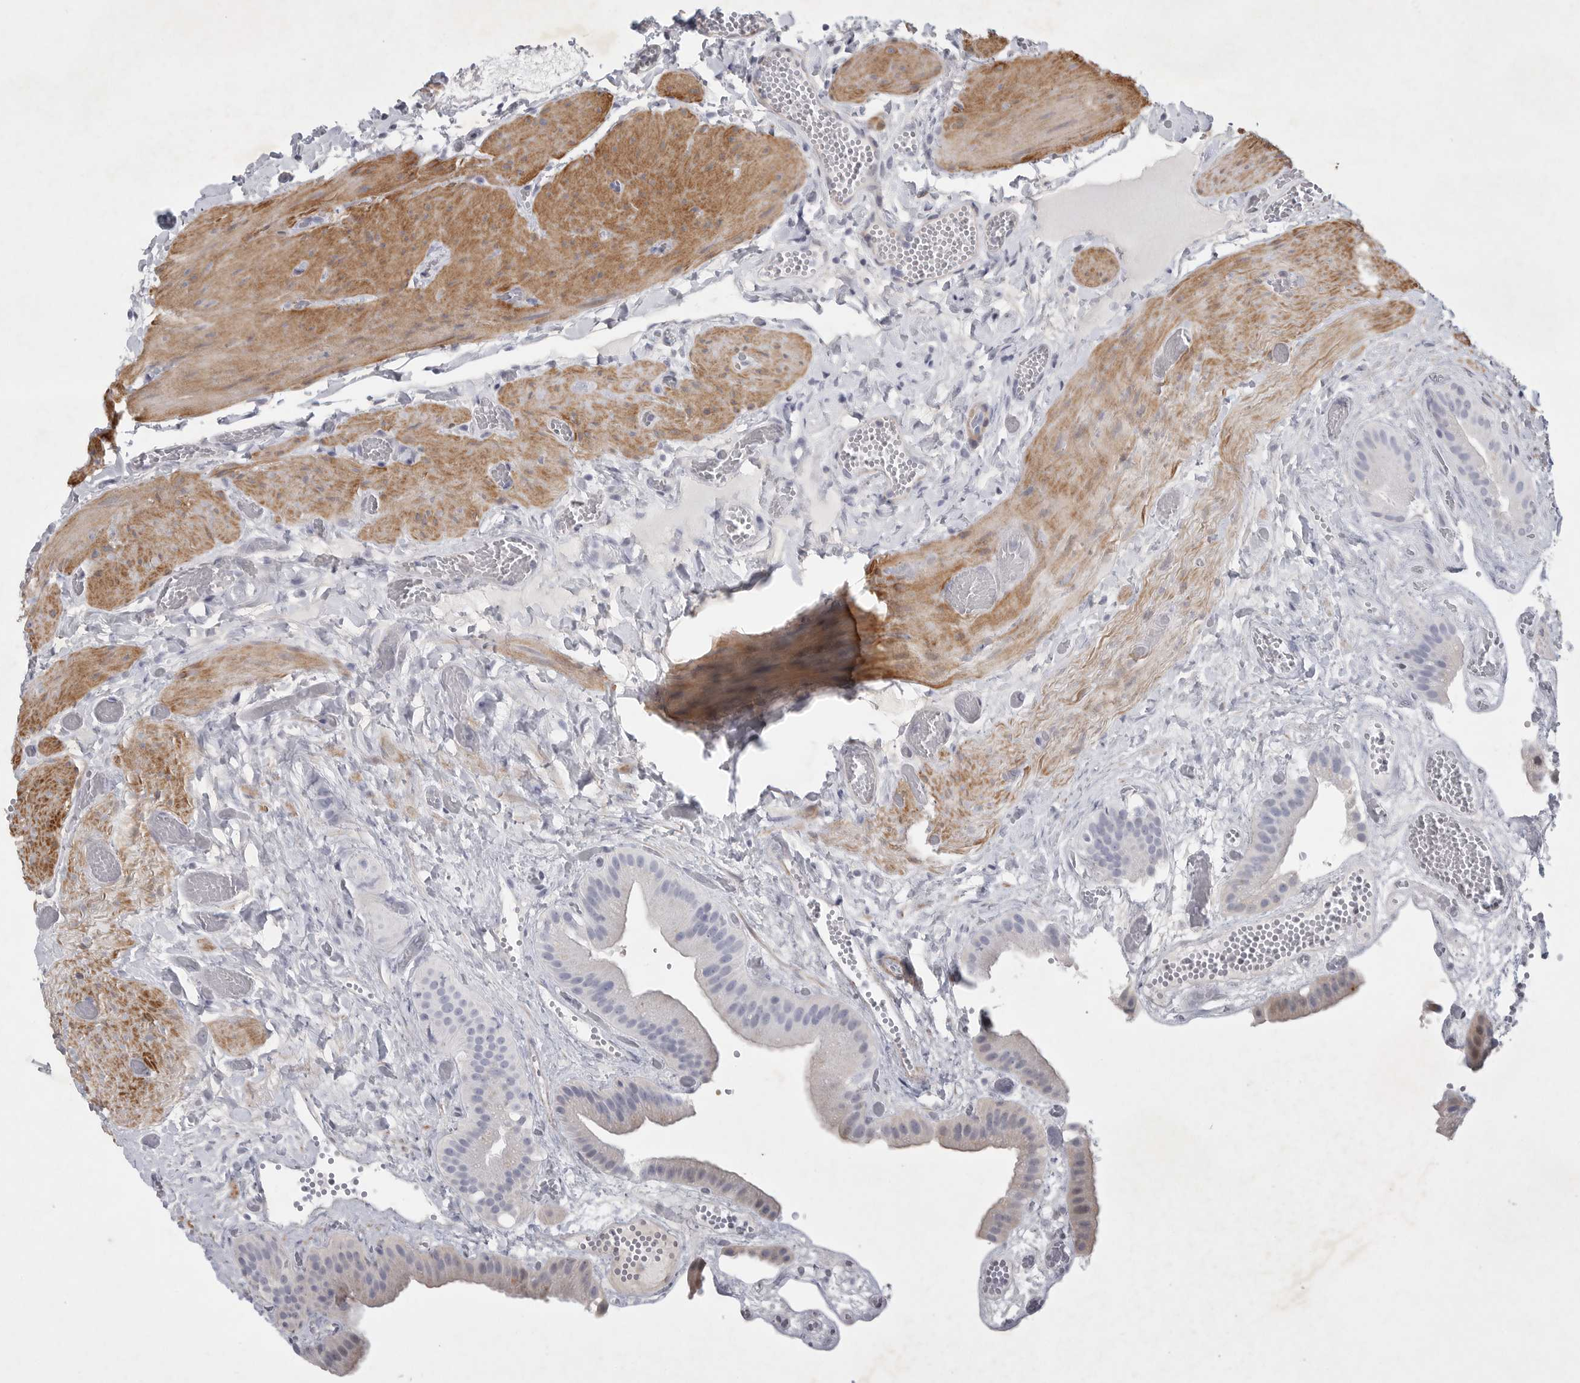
{"staining": {"intensity": "weak", "quantity": "<25%", "location": "cytoplasmic/membranous"}, "tissue": "gallbladder", "cell_type": "Glandular cells", "image_type": "normal", "snomed": [{"axis": "morphology", "description": "Normal tissue, NOS"}, {"axis": "topography", "description": "Gallbladder"}], "caption": "IHC image of unremarkable gallbladder: human gallbladder stained with DAB displays no significant protein staining in glandular cells.", "gene": "TNR", "patient": {"sex": "female", "age": 64}}